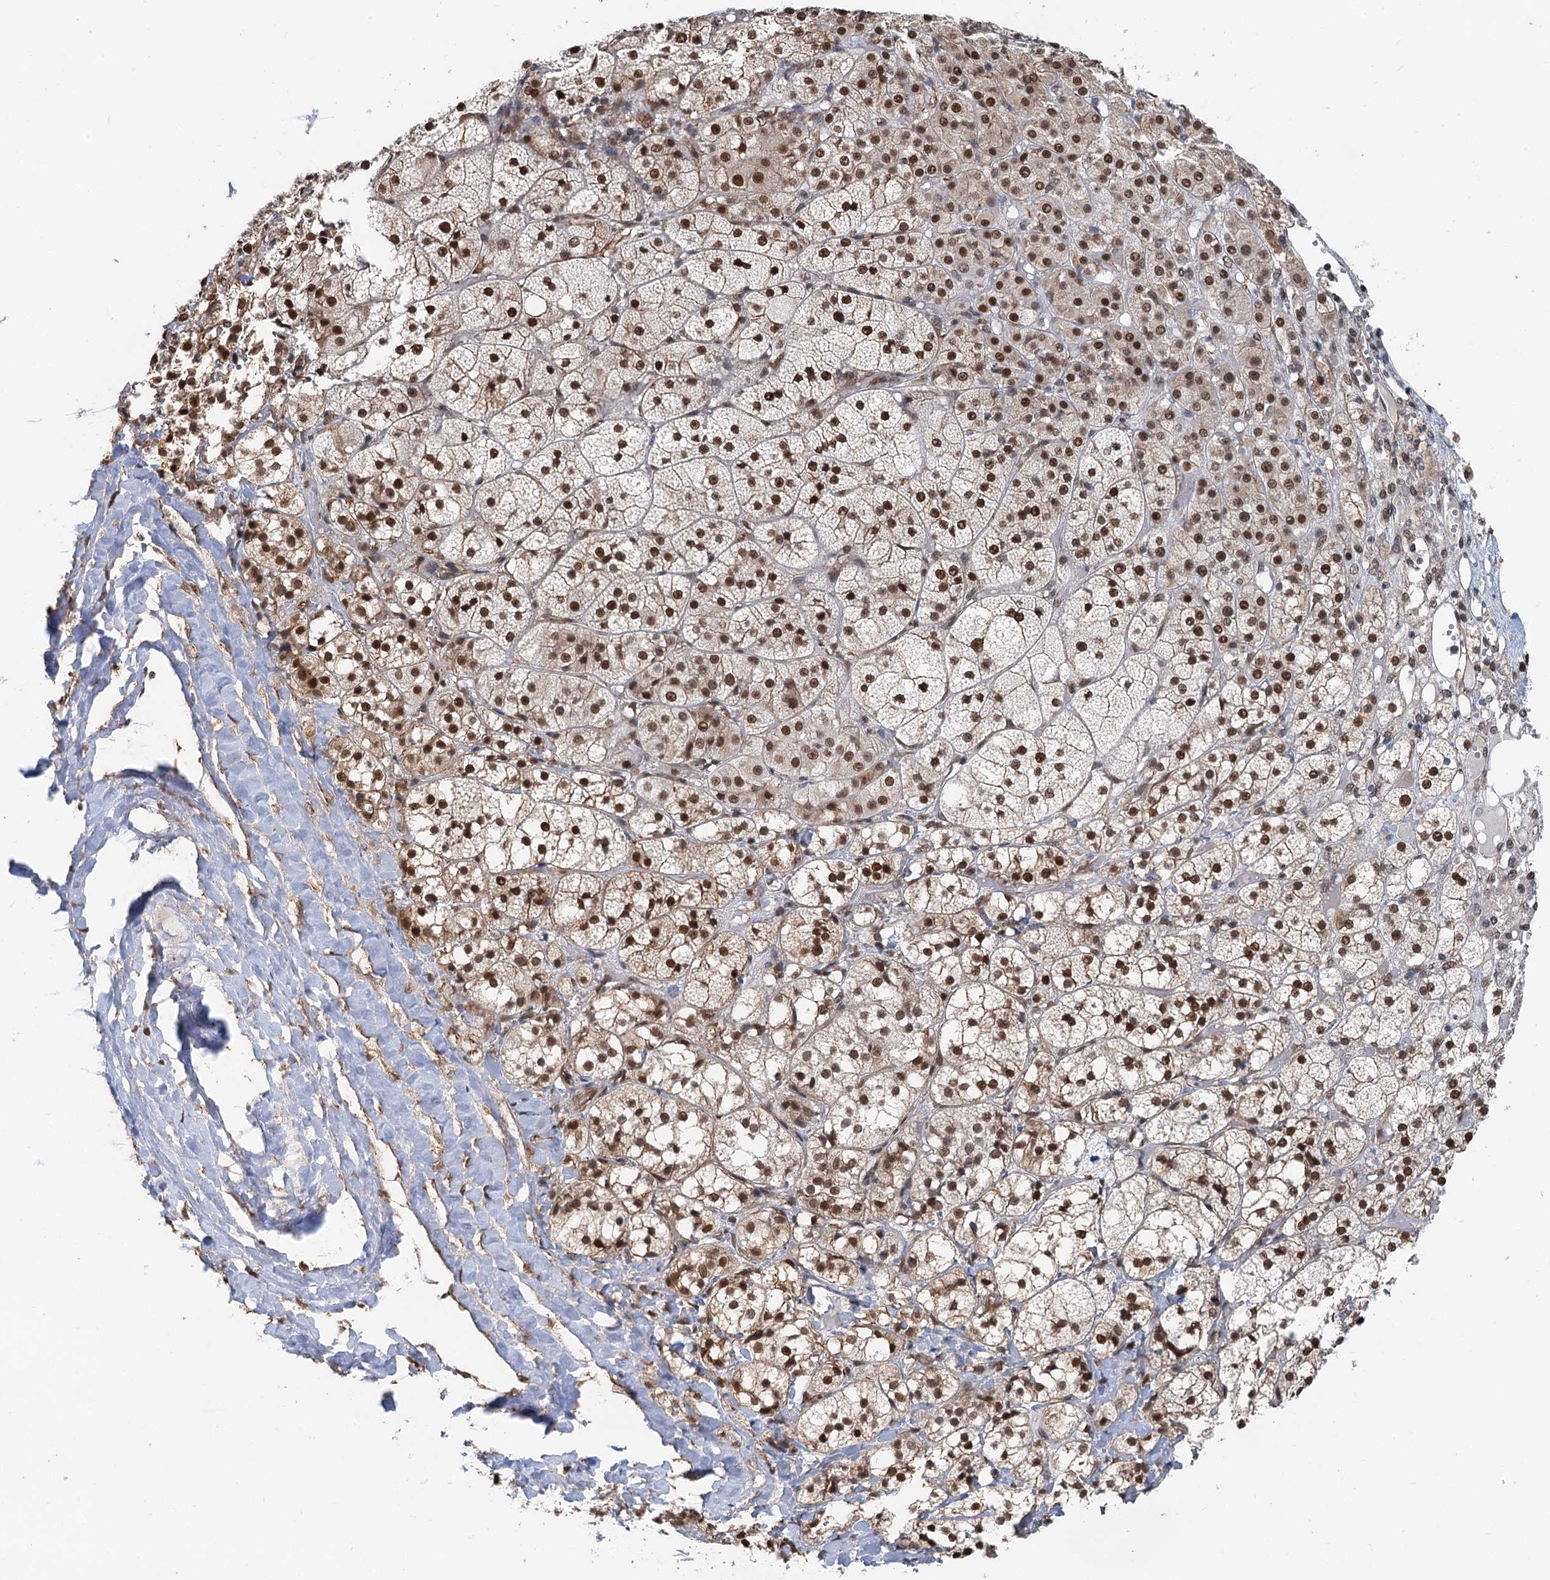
{"staining": {"intensity": "strong", "quantity": ">75%", "location": "nuclear"}, "tissue": "adrenal gland", "cell_type": "Glandular cells", "image_type": "normal", "snomed": [{"axis": "morphology", "description": "Normal tissue, NOS"}, {"axis": "topography", "description": "Adrenal gland"}], "caption": "A brown stain highlights strong nuclear expression of a protein in glandular cells of benign human adrenal gland.", "gene": "CFDP1", "patient": {"sex": "female", "age": 61}}